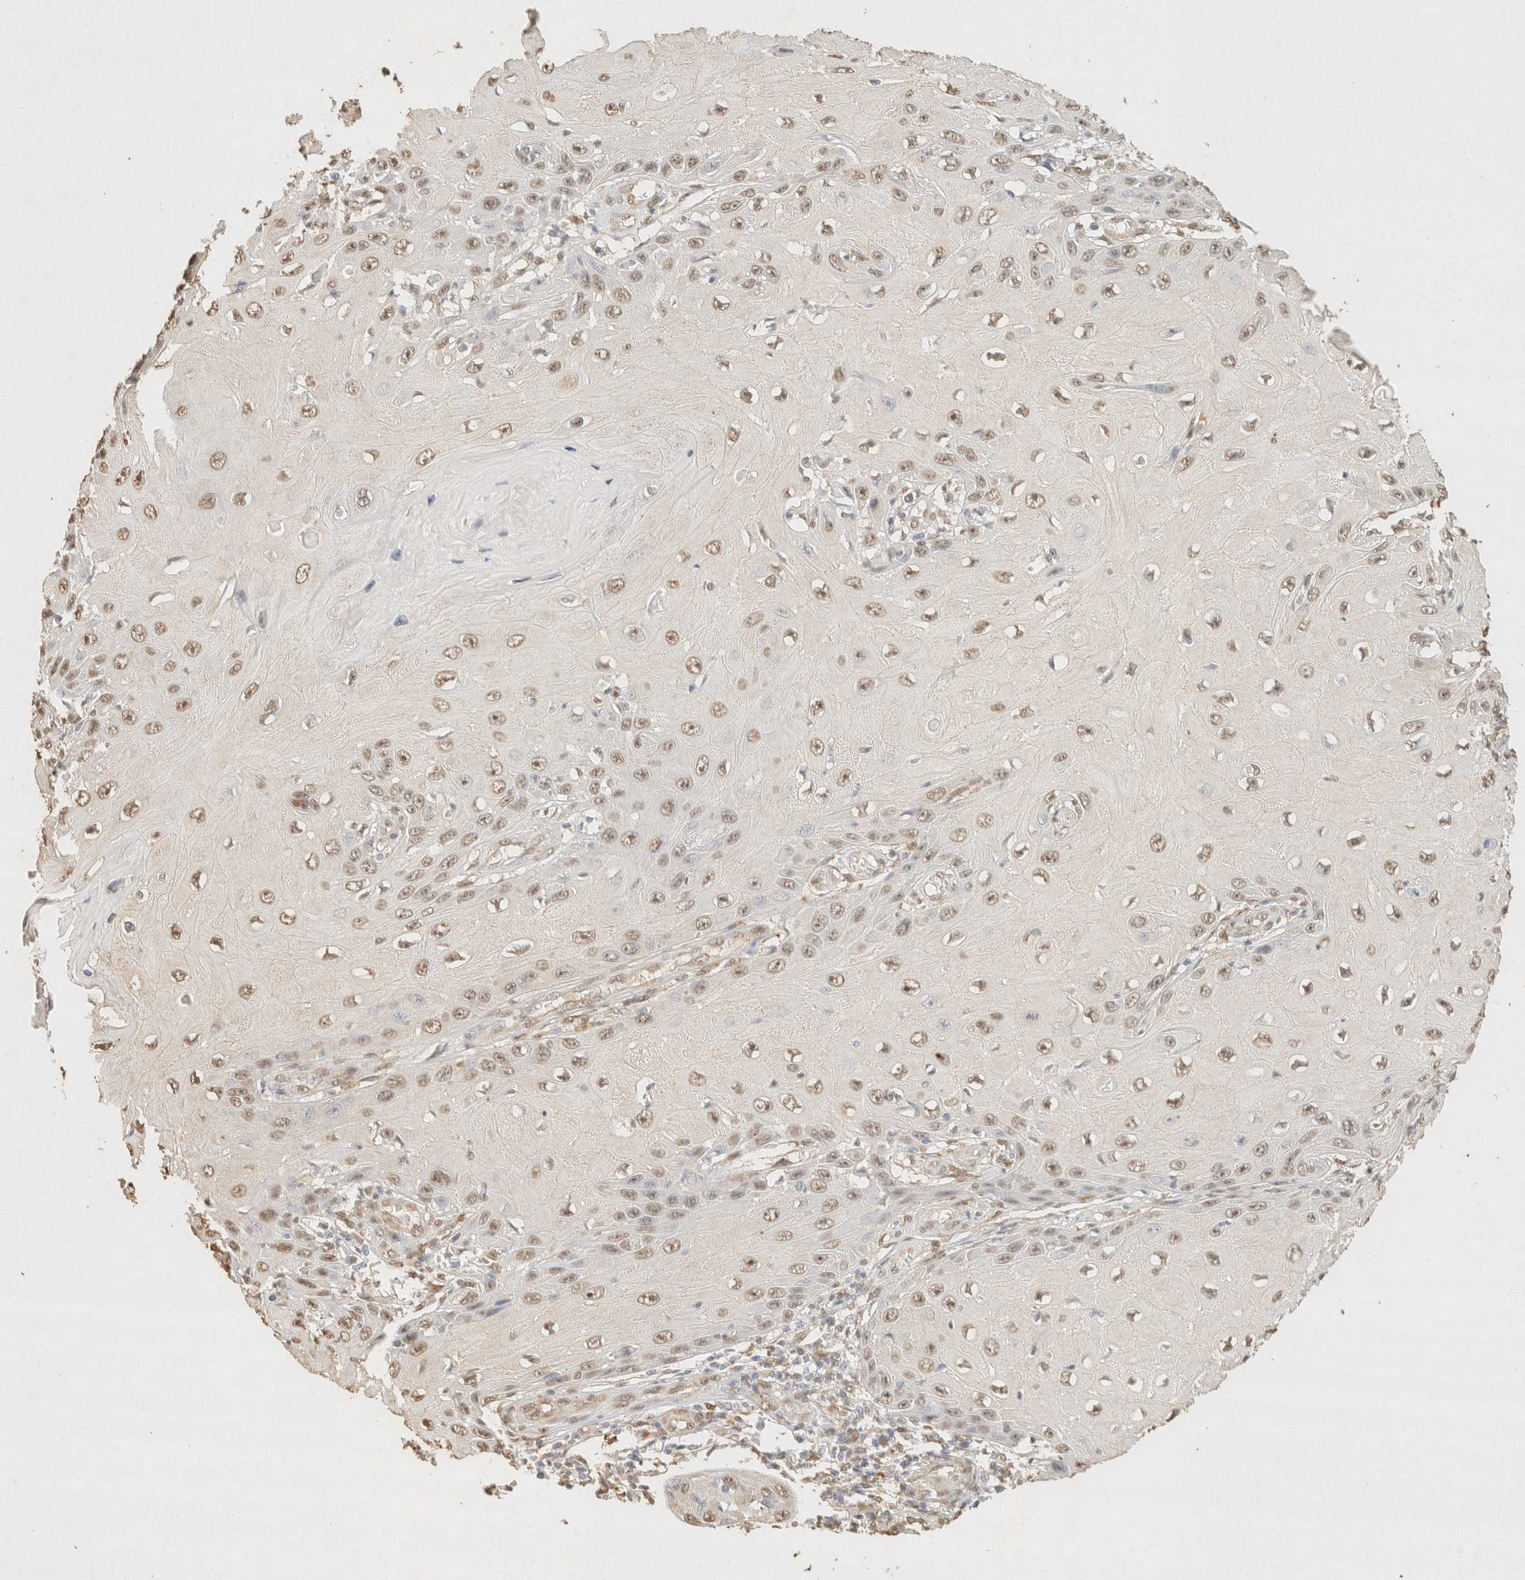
{"staining": {"intensity": "weak", "quantity": ">75%", "location": "nuclear"}, "tissue": "skin cancer", "cell_type": "Tumor cells", "image_type": "cancer", "snomed": [{"axis": "morphology", "description": "Squamous cell carcinoma, NOS"}, {"axis": "topography", "description": "Skin"}], "caption": "Squamous cell carcinoma (skin) tissue reveals weak nuclear staining in approximately >75% of tumor cells The staining was performed using DAB, with brown indicating positive protein expression. Nuclei are stained blue with hematoxylin.", "gene": "S100A13", "patient": {"sex": "female", "age": 73}}